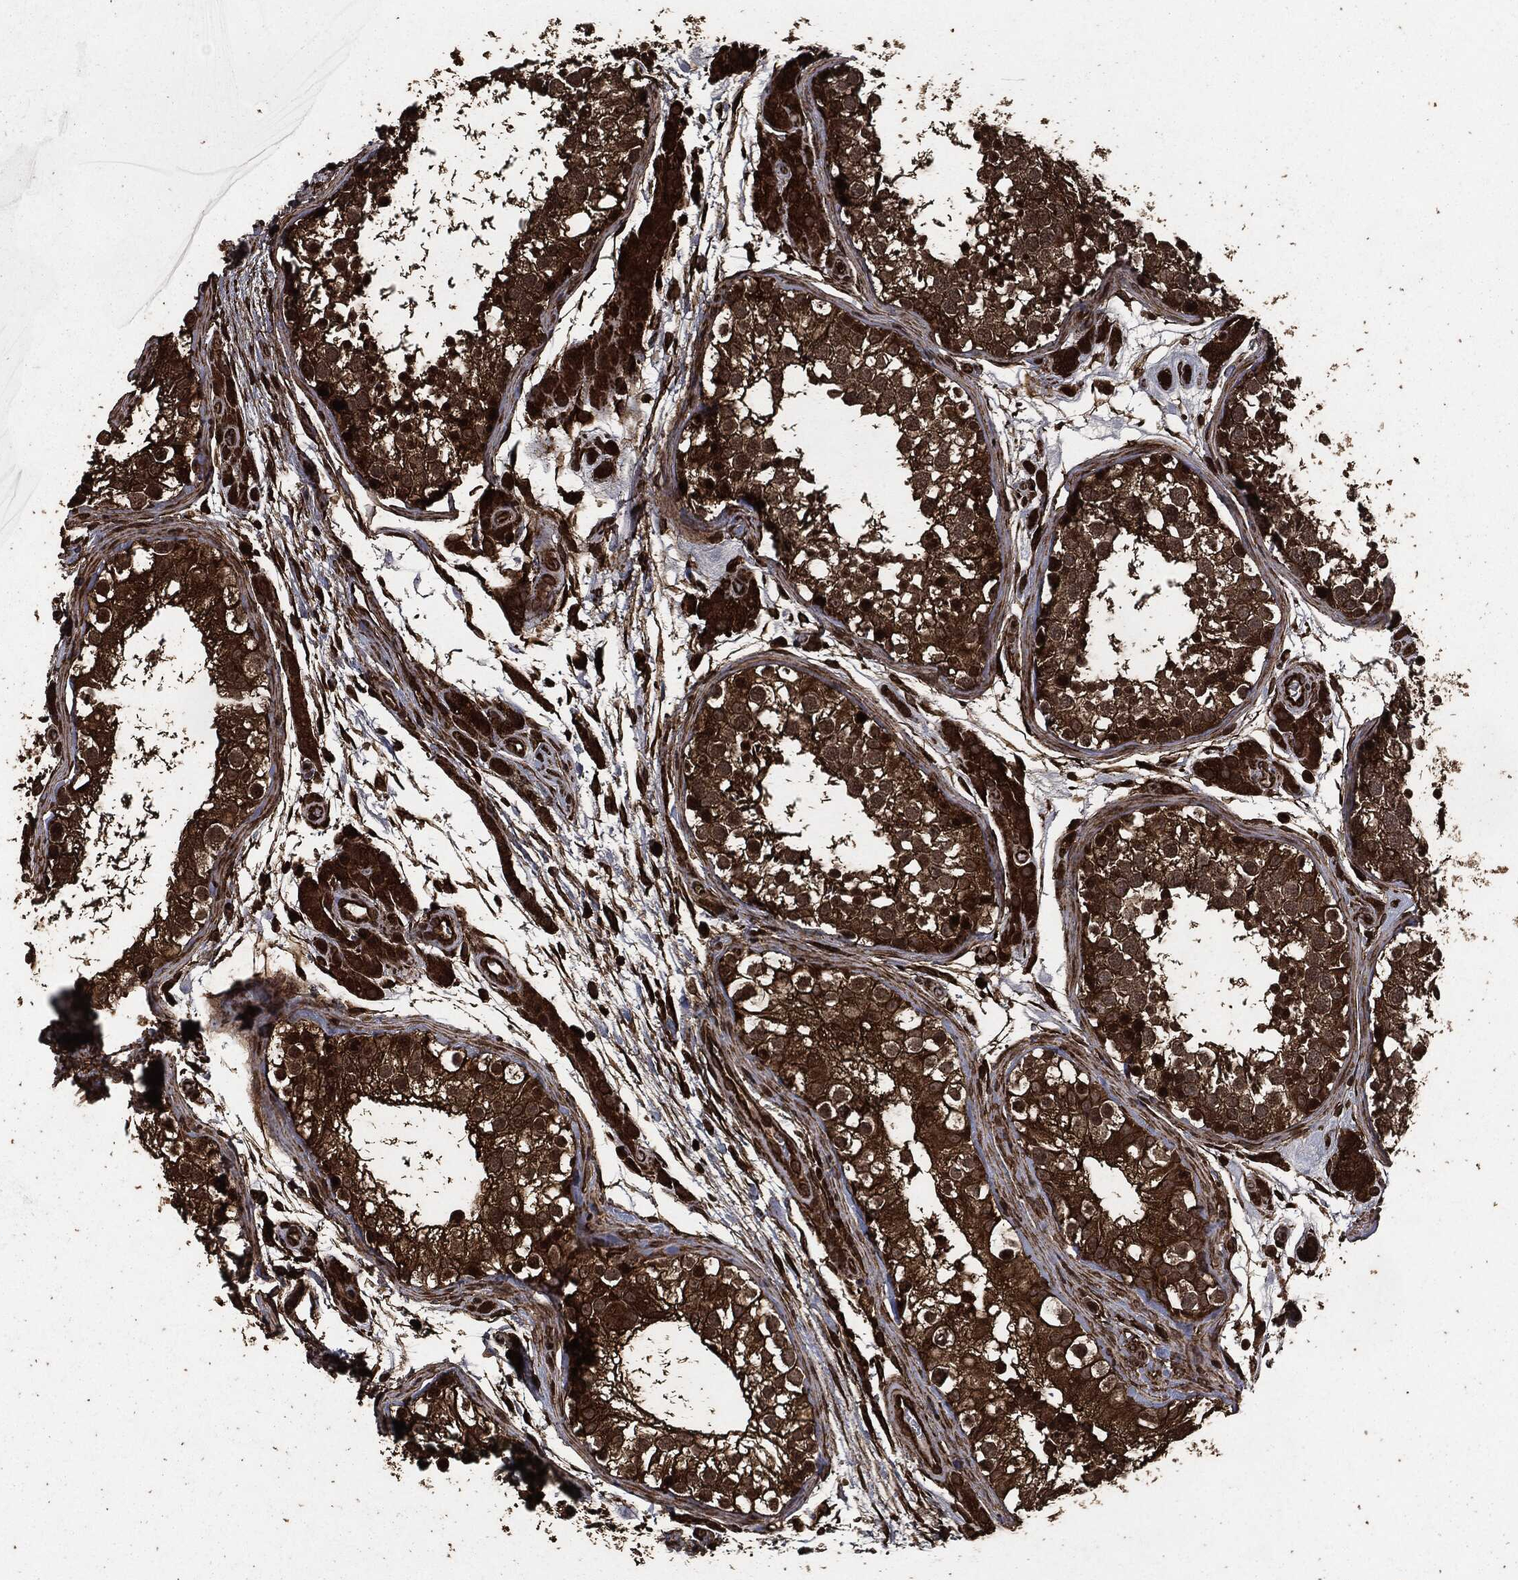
{"staining": {"intensity": "strong", "quantity": ">75%", "location": "cytoplasmic/membranous,nuclear"}, "tissue": "testis", "cell_type": "Cells in seminiferous ducts", "image_type": "normal", "snomed": [{"axis": "morphology", "description": "Normal tissue, NOS"}, {"axis": "topography", "description": "Testis"}], "caption": "IHC of benign testis exhibits high levels of strong cytoplasmic/membranous,nuclear positivity in about >75% of cells in seminiferous ducts. Using DAB (brown) and hematoxylin (blue) stains, captured at high magnification using brightfield microscopy.", "gene": "HRAS", "patient": {"sex": "male", "age": 31}}